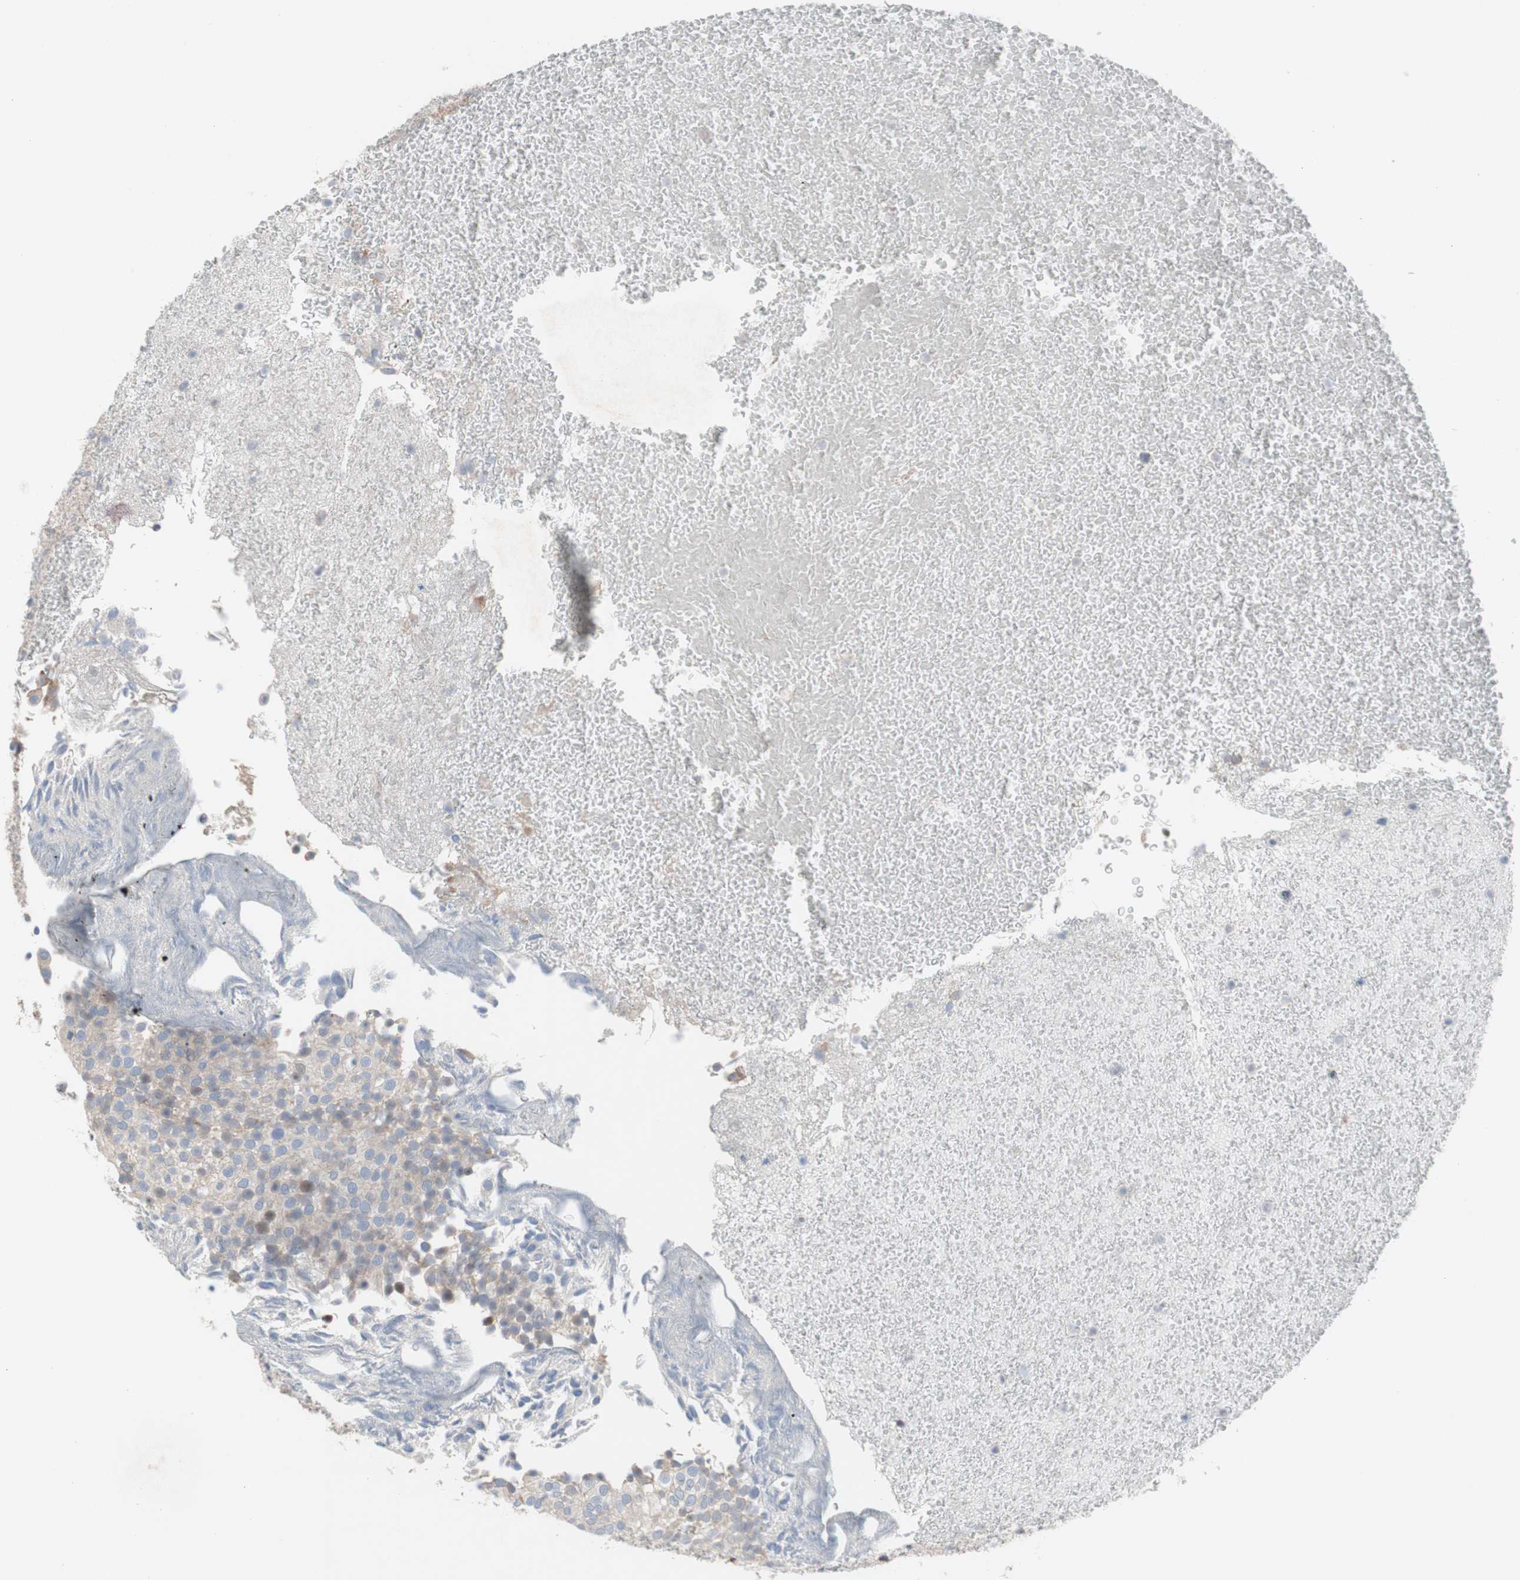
{"staining": {"intensity": "weak", "quantity": ">75%", "location": "cytoplasmic/membranous"}, "tissue": "urothelial cancer", "cell_type": "Tumor cells", "image_type": "cancer", "snomed": [{"axis": "morphology", "description": "Urothelial carcinoma, Low grade"}, {"axis": "topography", "description": "Urinary bladder"}], "caption": "The immunohistochemical stain shows weak cytoplasmic/membranous expression in tumor cells of urothelial carcinoma (low-grade) tissue.", "gene": "TTC14", "patient": {"sex": "male", "age": 78}}